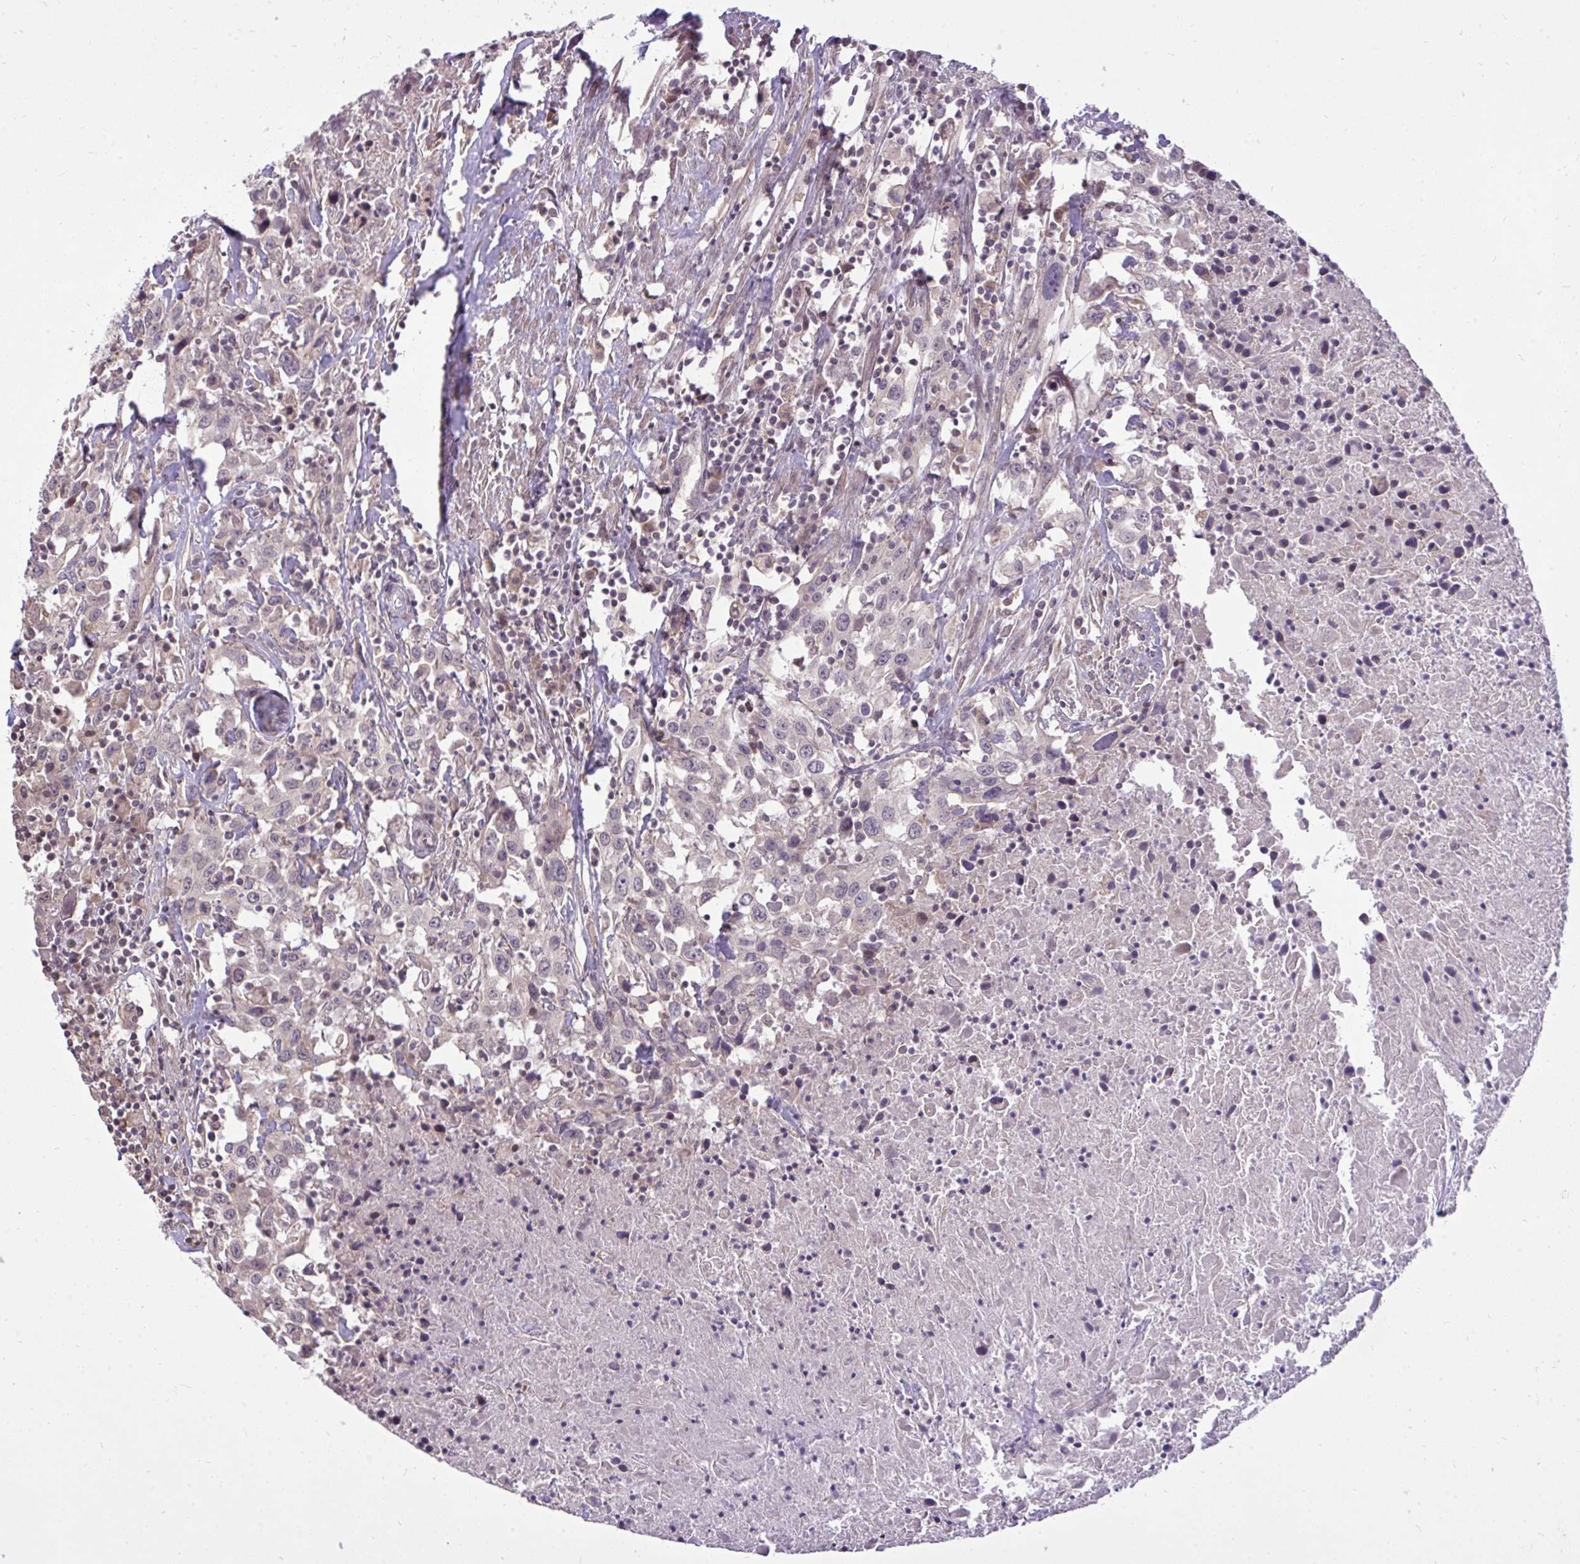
{"staining": {"intensity": "negative", "quantity": "none", "location": "none"}, "tissue": "urothelial cancer", "cell_type": "Tumor cells", "image_type": "cancer", "snomed": [{"axis": "morphology", "description": "Urothelial carcinoma, High grade"}, {"axis": "topography", "description": "Urinary bladder"}], "caption": "There is no significant expression in tumor cells of urothelial cancer.", "gene": "CYP20A1", "patient": {"sex": "male", "age": 61}}